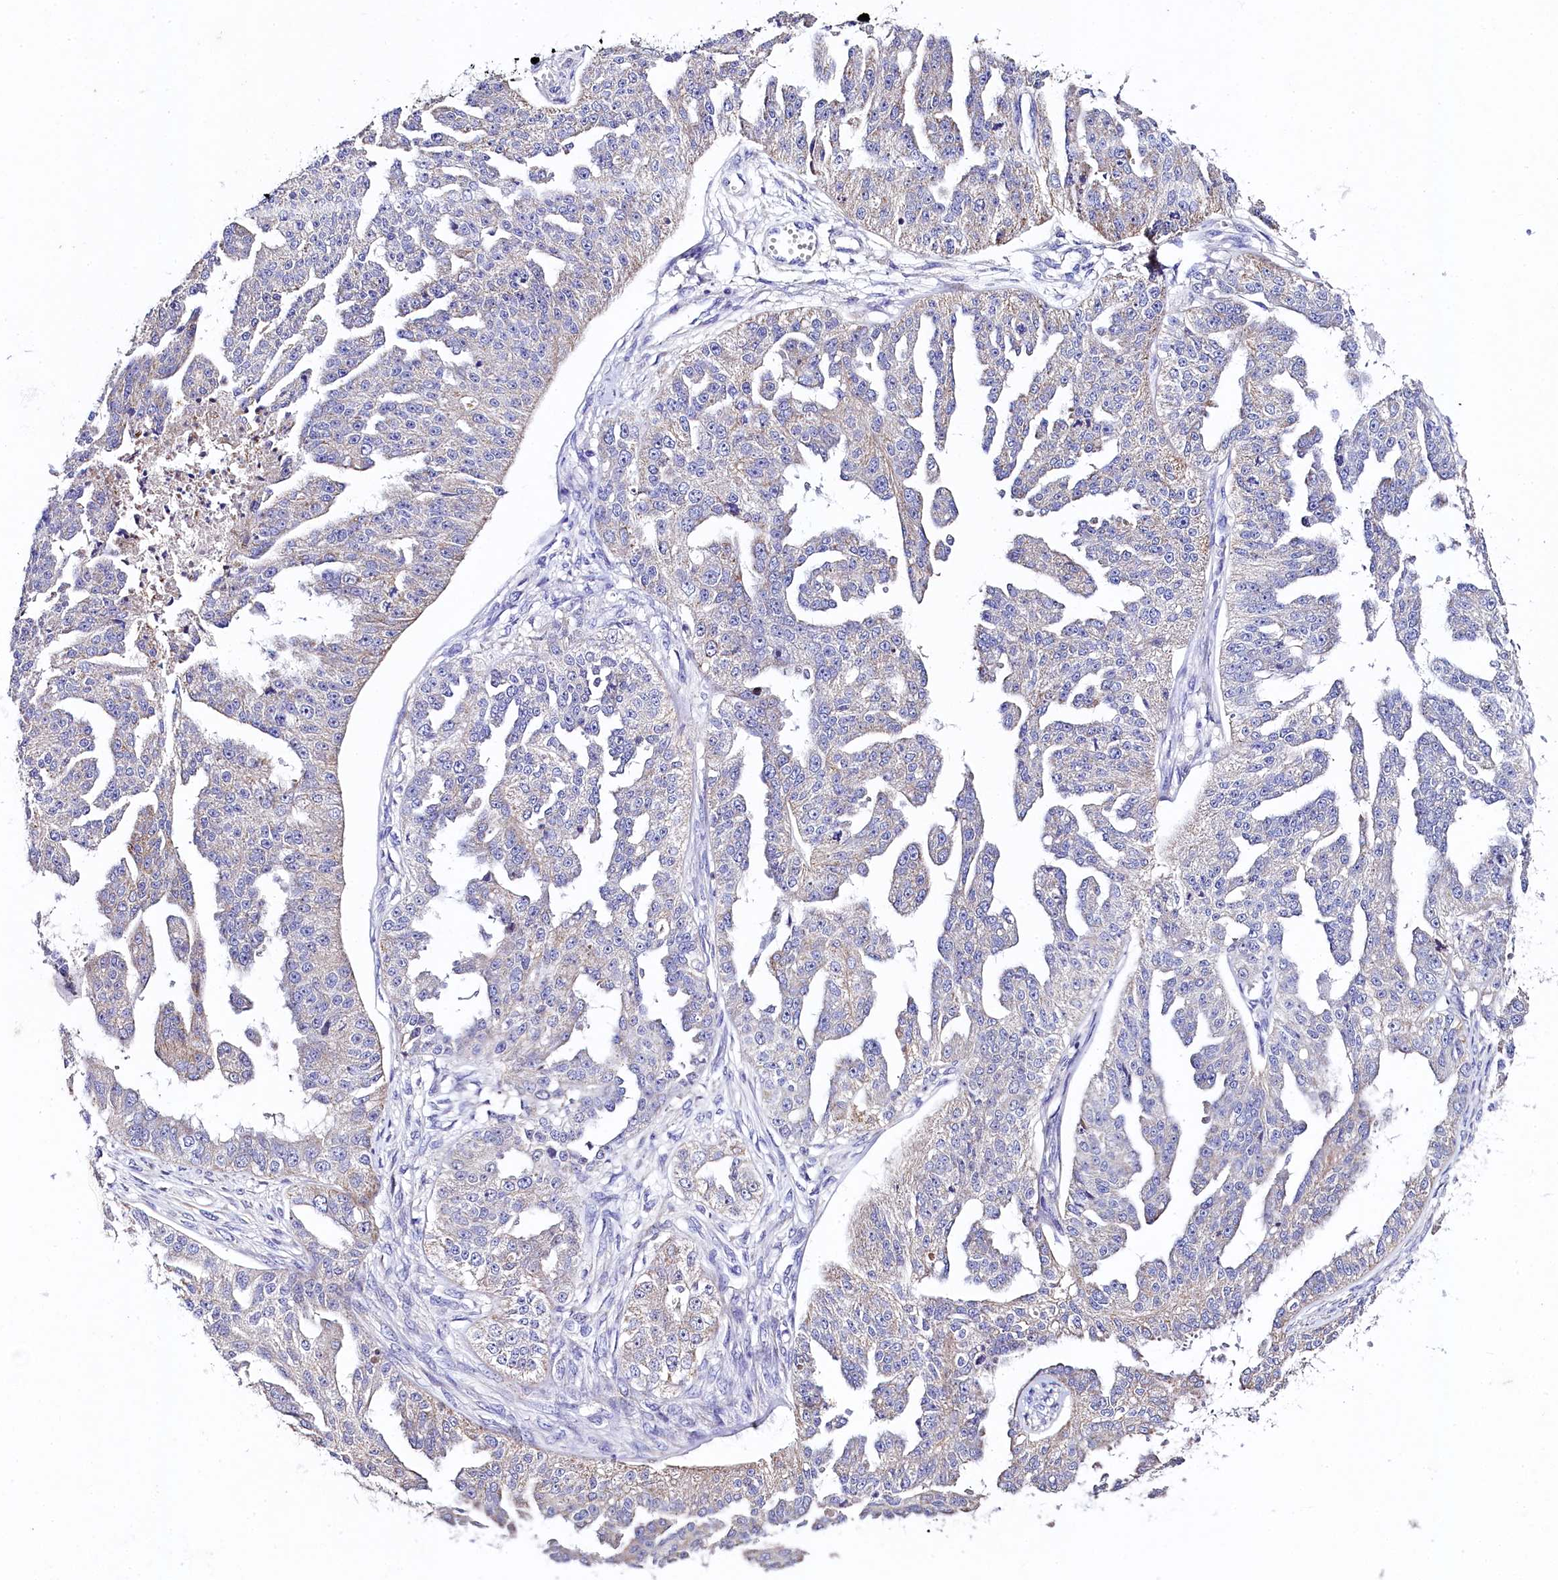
{"staining": {"intensity": "weak", "quantity": "<25%", "location": "cytoplasmic/membranous"}, "tissue": "ovarian cancer", "cell_type": "Tumor cells", "image_type": "cancer", "snomed": [{"axis": "morphology", "description": "Cystadenocarcinoma, serous, NOS"}, {"axis": "topography", "description": "Ovary"}], "caption": "IHC image of ovarian serous cystadenocarcinoma stained for a protein (brown), which reveals no staining in tumor cells.", "gene": "FXYD6", "patient": {"sex": "female", "age": 58}}